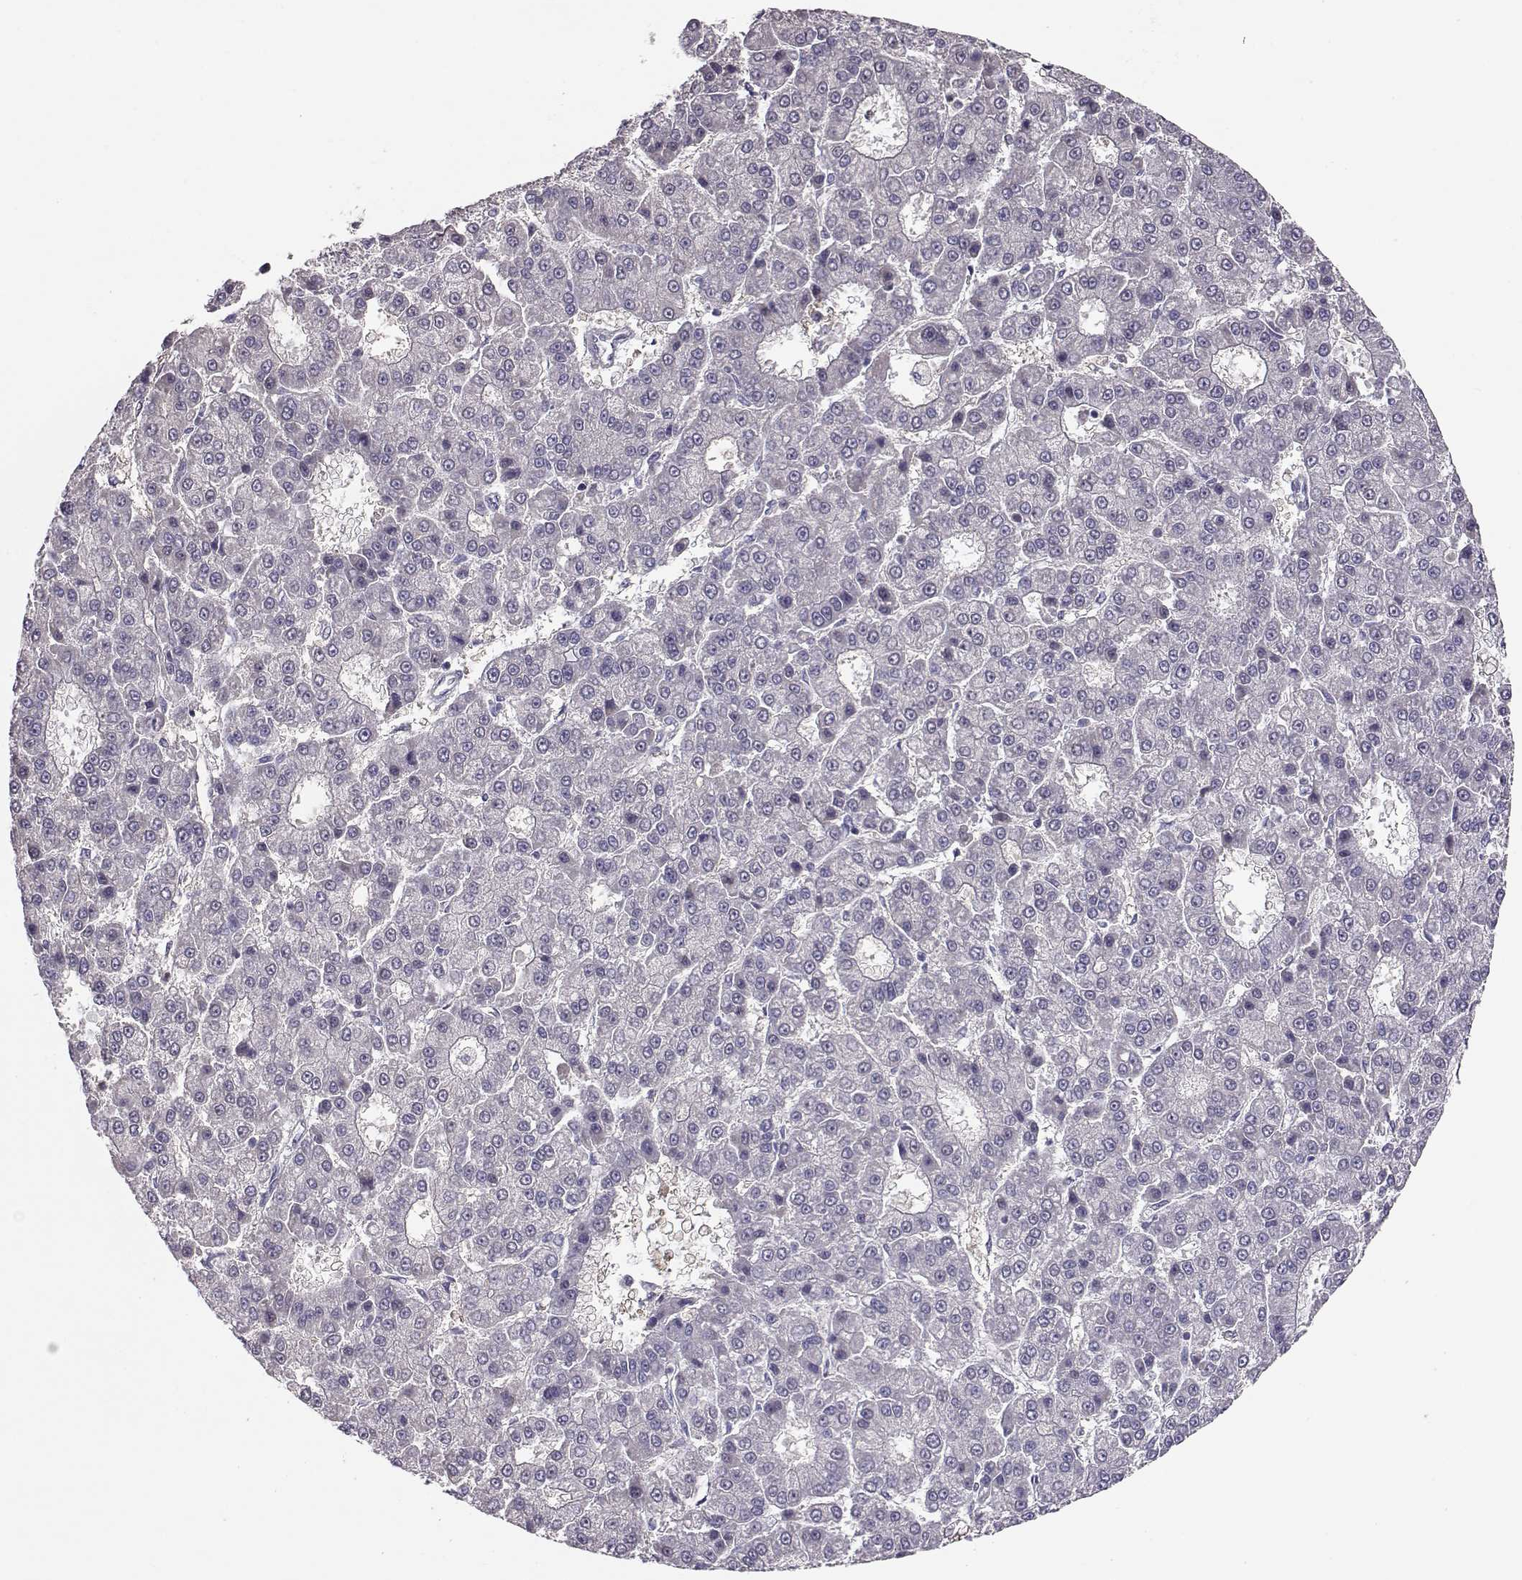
{"staining": {"intensity": "negative", "quantity": "none", "location": "none"}, "tissue": "liver cancer", "cell_type": "Tumor cells", "image_type": "cancer", "snomed": [{"axis": "morphology", "description": "Carcinoma, Hepatocellular, NOS"}, {"axis": "topography", "description": "Liver"}], "caption": "Immunohistochemistry of human liver cancer (hepatocellular carcinoma) shows no expression in tumor cells.", "gene": "NCAM2", "patient": {"sex": "male", "age": 70}}